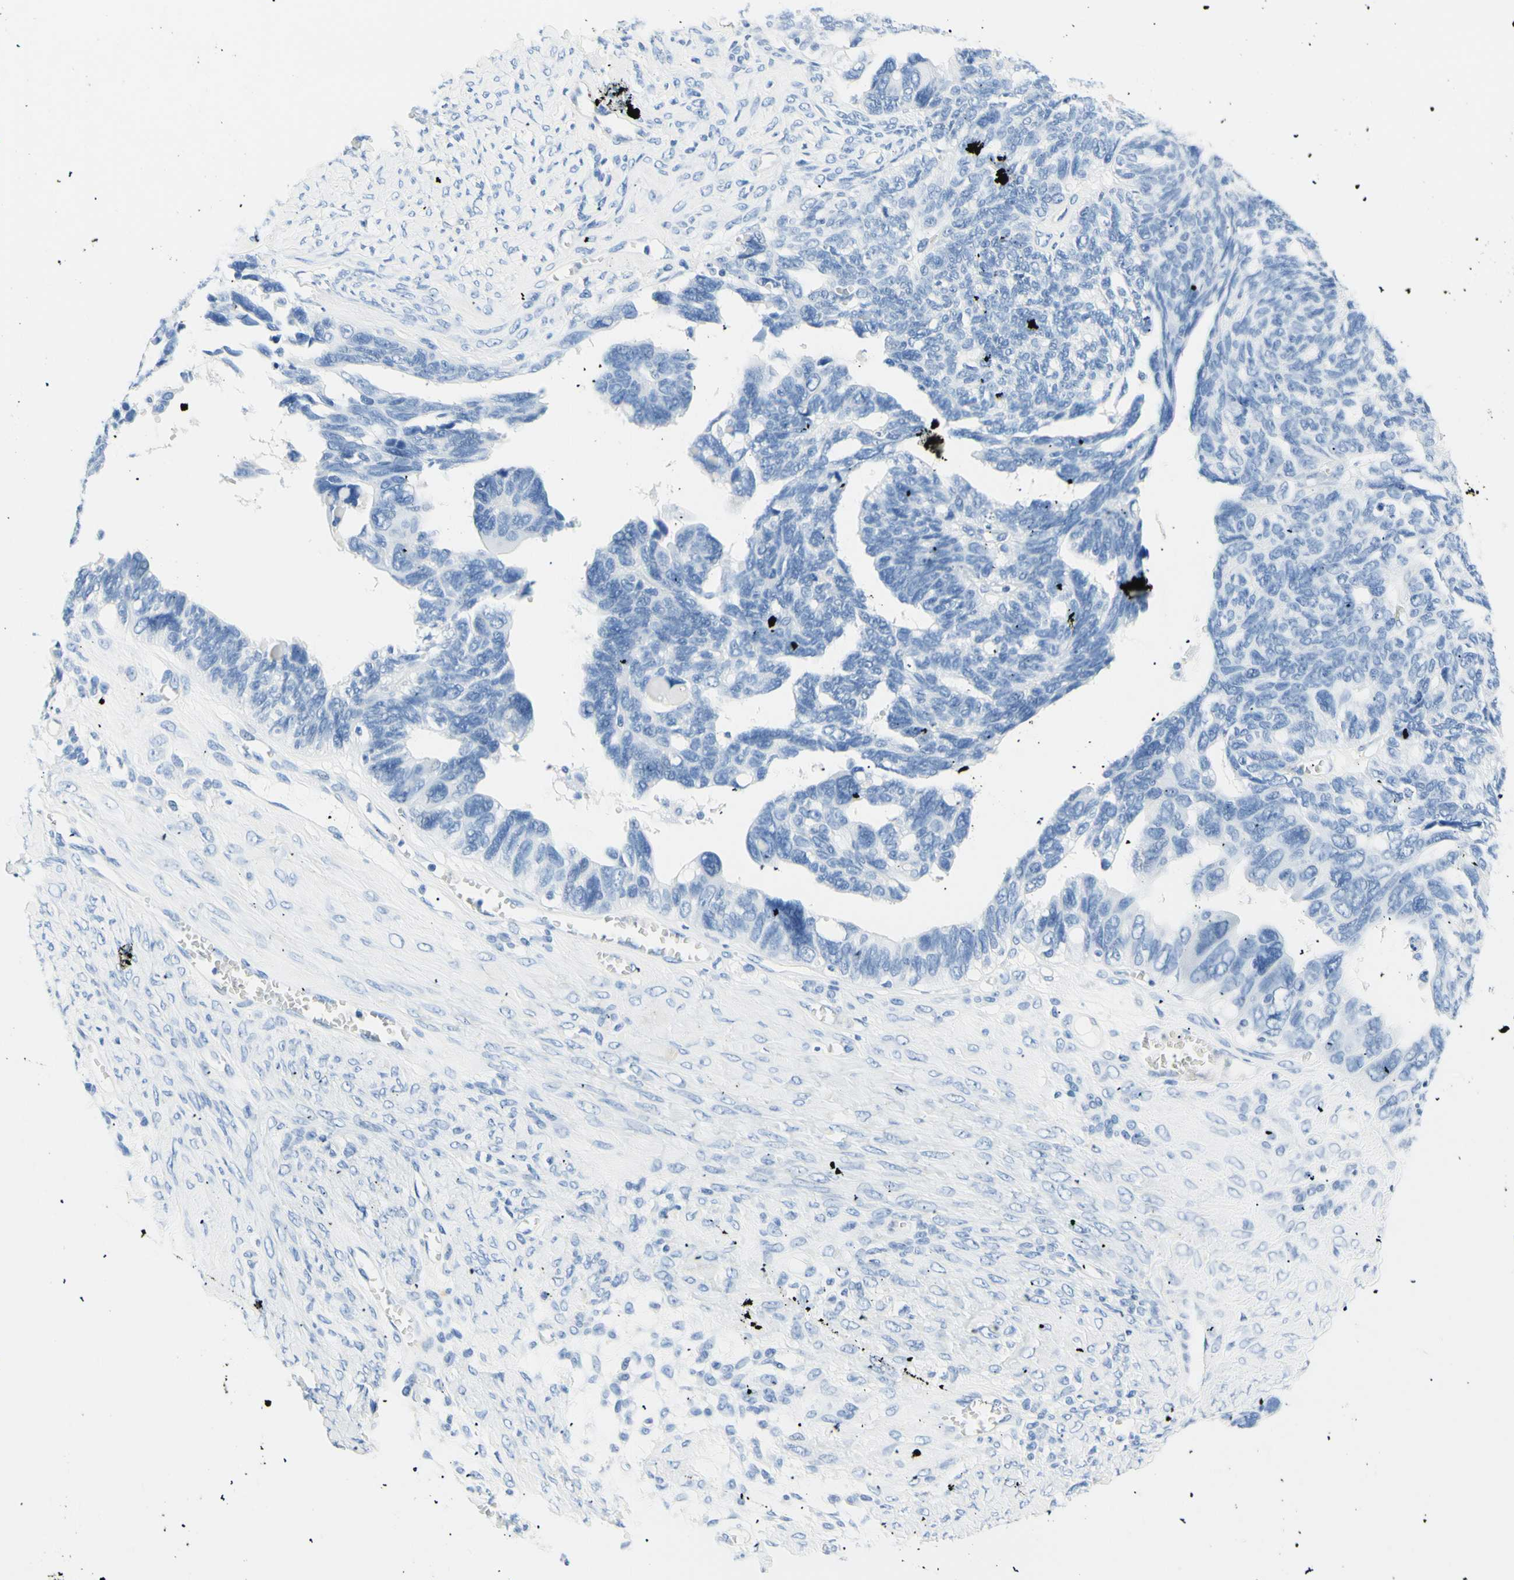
{"staining": {"intensity": "negative", "quantity": "none", "location": "none"}, "tissue": "ovarian cancer", "cell_type": "Tumor cells", "image_type": "cancer", "snomed": [{"axis": "morphology", "description": "Cystadenocarcinoma, serous, NOS"}, {"axis": "topography", "description": "Ovary"}], "caption": "DAB immunohistochemical staining of human ovarian cancer exhibits no significant expression in tumor cells. Brightfield microscopy of immunohistochemistry stained with DAB (brown) and hematoxylin (blue), captured at high magnification.", "gene": "HPCA", "patient": {"sex": "female", "age": 79}}